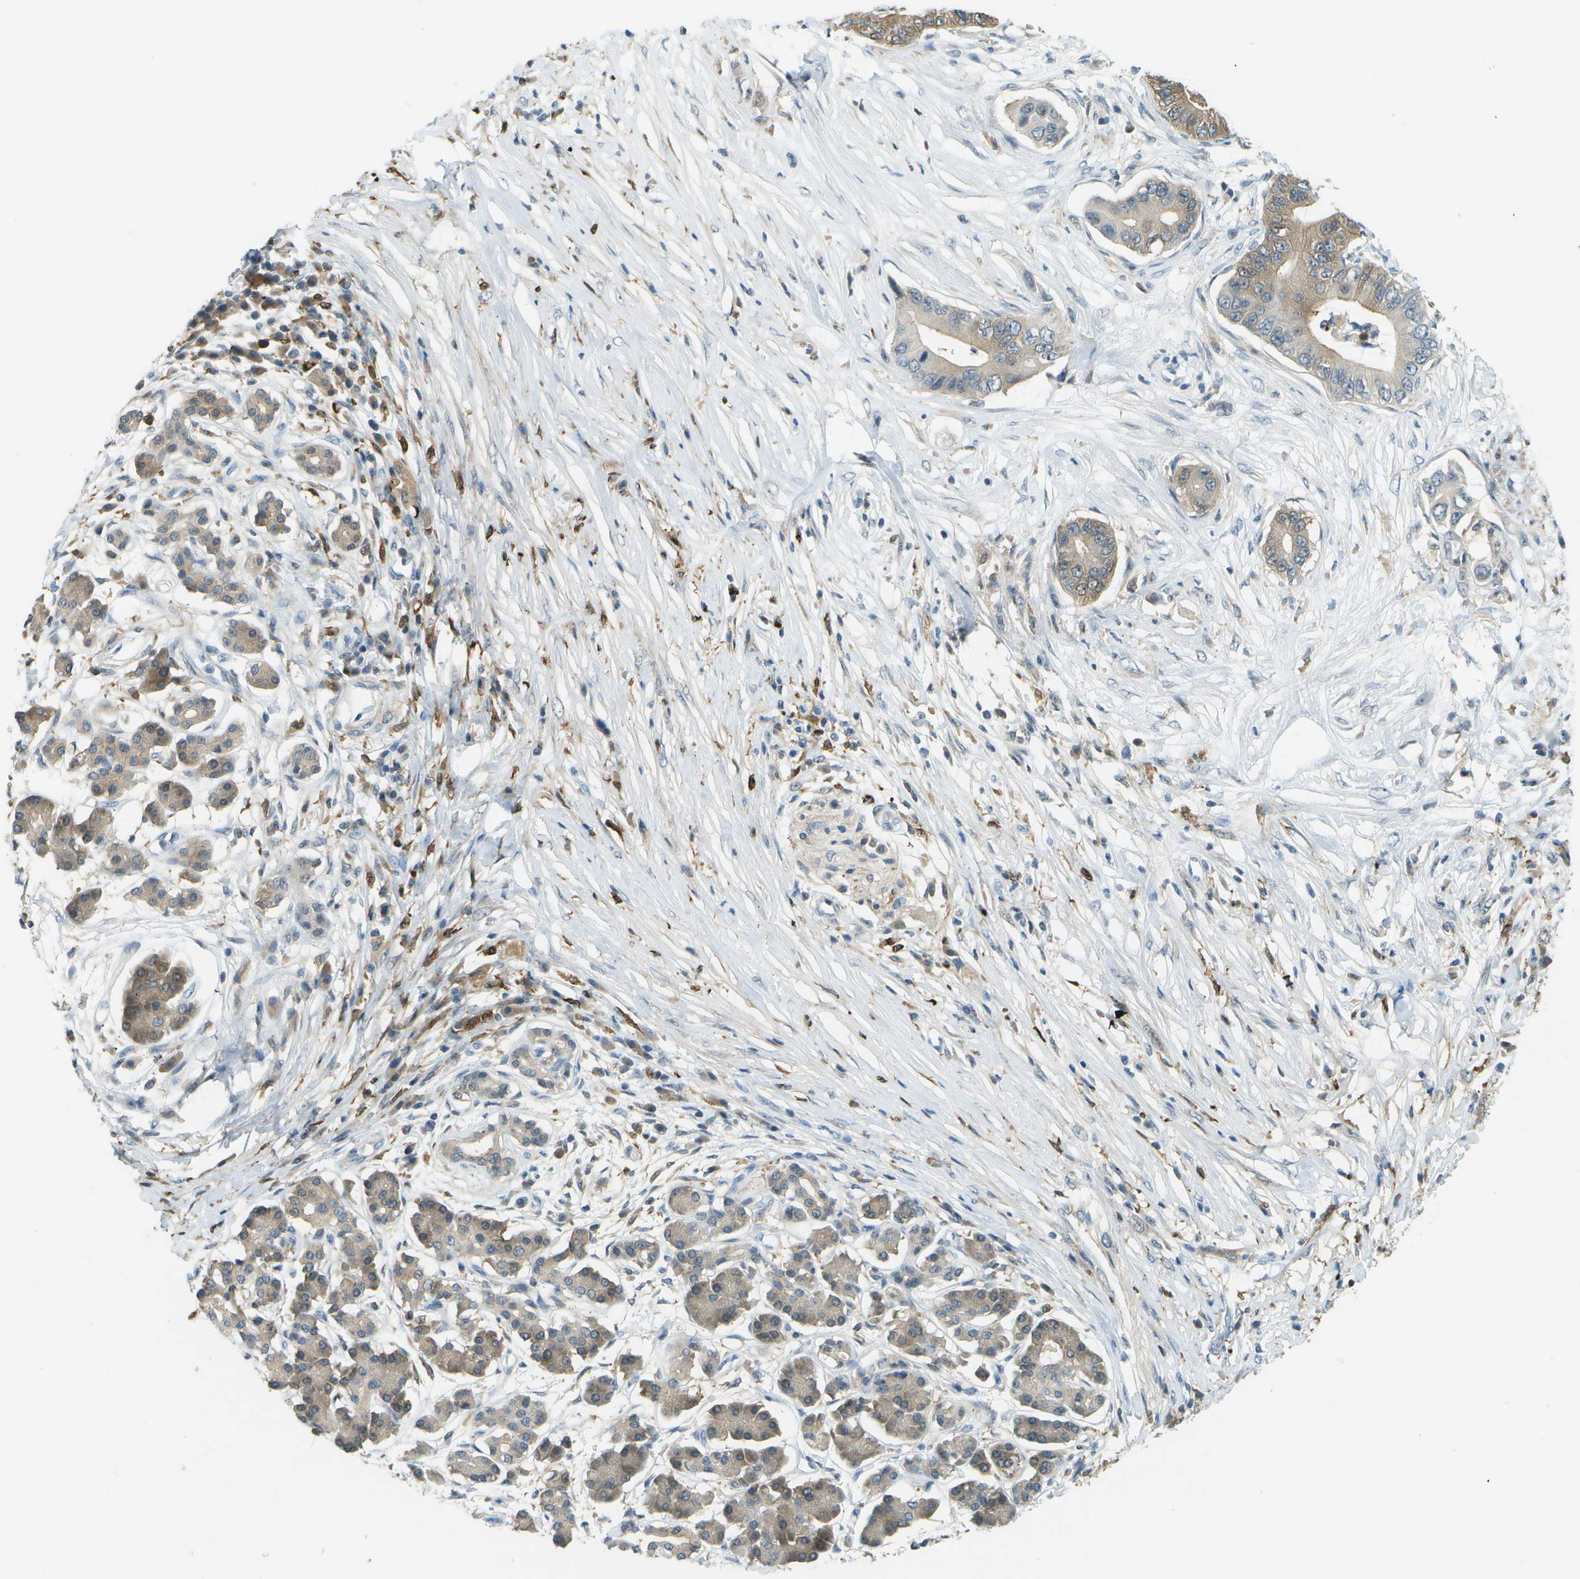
{"staining": {"intensity": "moderate", "quantity": "25%-75%", "location": "cytoplasmic/membranous"}, "tissue": "pancreatic cancer", "cell_type": "Tumor cells", "image_type": "cancer", "snomed": [{"axis": "morphology", "description": "Adenocarcinoma, NOS"}, {"axis": "topography", "description": "Pancreas"}], "caption": "Protein analysis of pancreatic cancer (adenocarcinoma) tissue exhibits moderate cytoplasmic/membranous positivity in approximately 25%-75% of tumor cells.", "gene": "CDH23", "patient": {"sex": "male", "age": 77}}